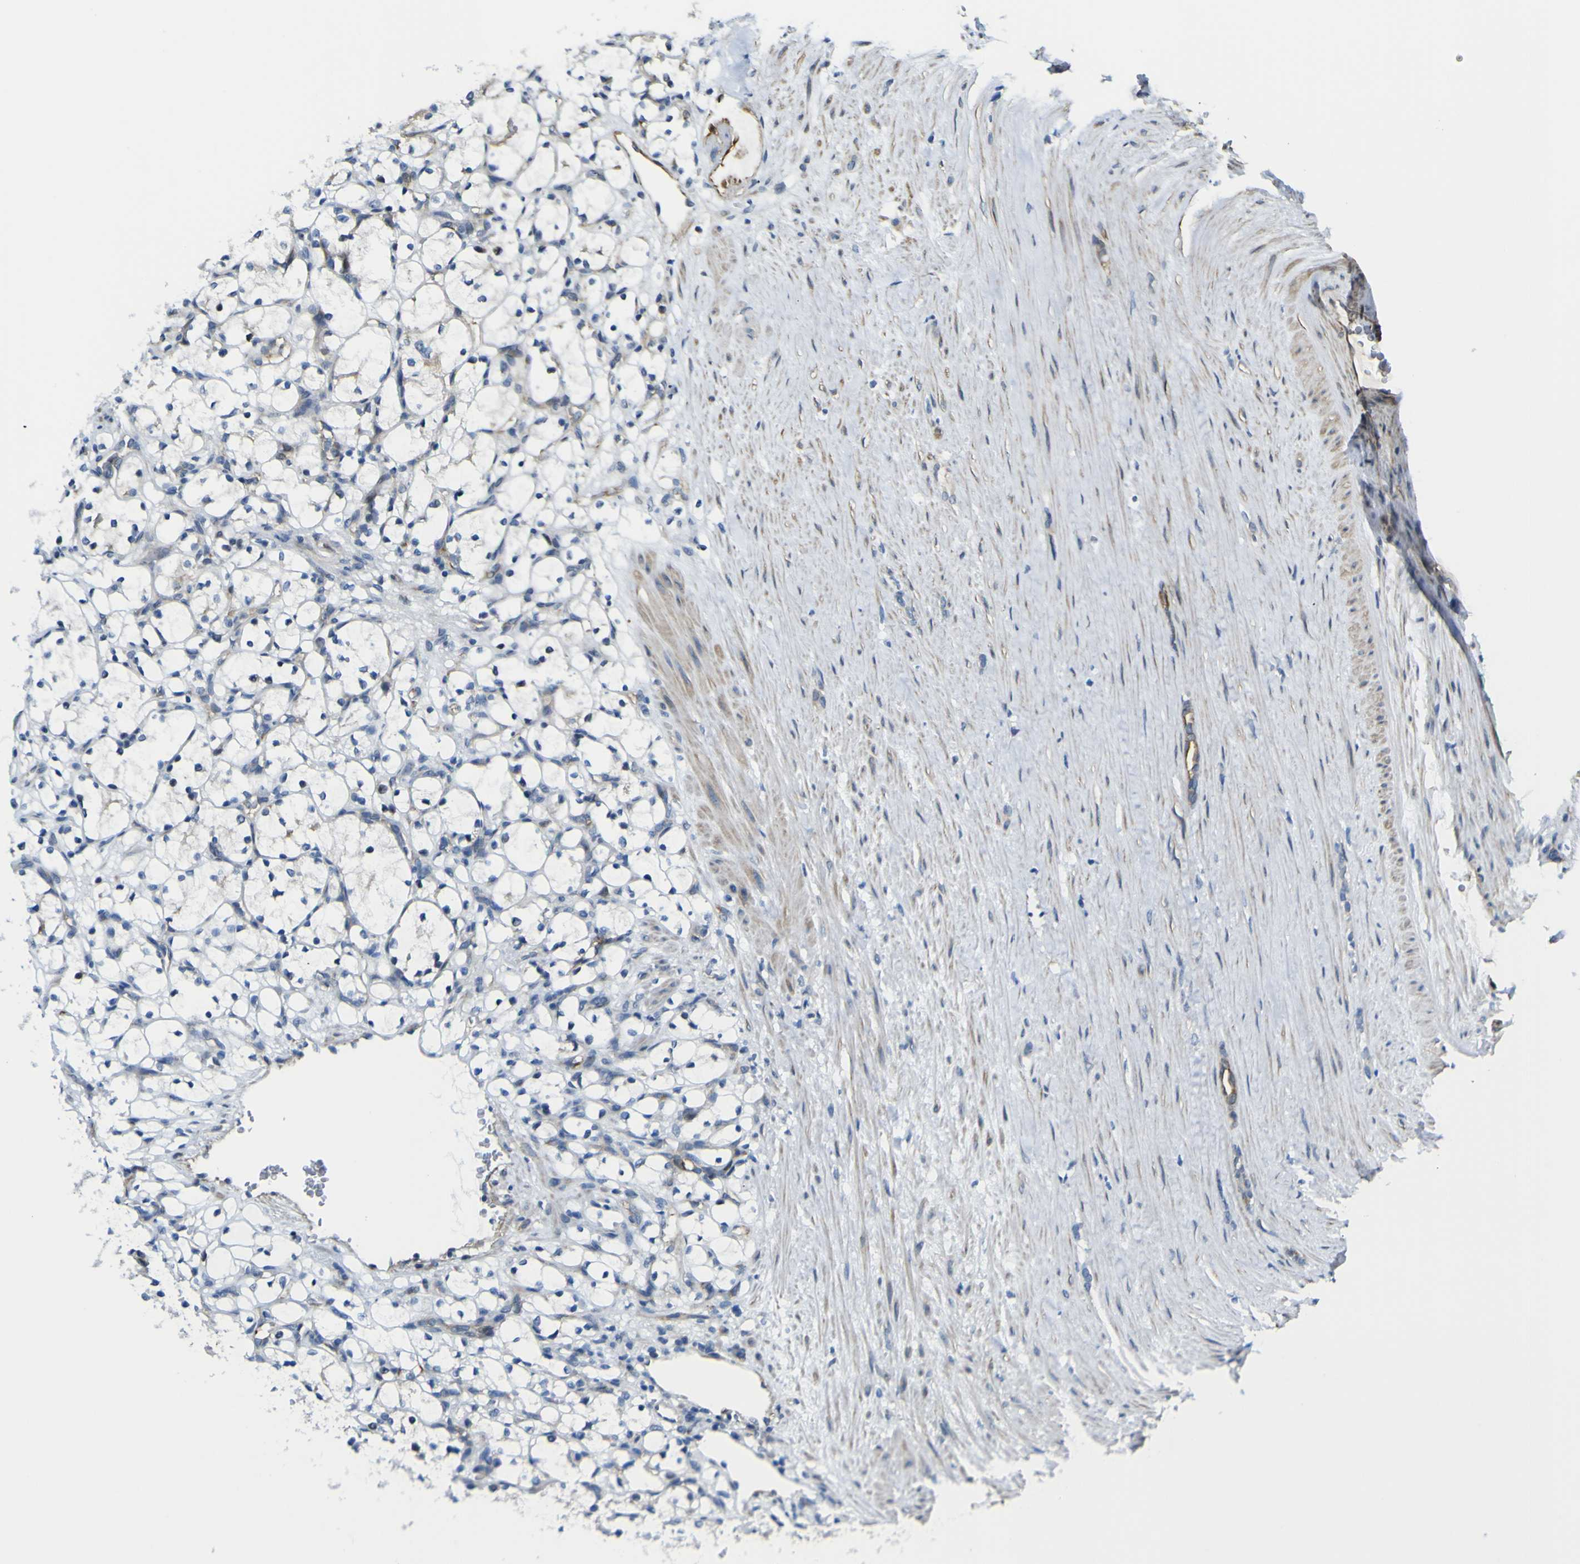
{"staining": {"intensity": "negative", "quantity": "none", "location": "none"}, "tissue": "renal cancer", "cell_type": "Tumor cells", "image_type": "cancer", "snomed": [{"axis": "morphology", "description": "Adenocarcinoma, NOS"}, {"axis": "topography", "description": "Kidney"}], "caption": "The IHC image has no significant staining in tumor cells of adenocarcinoma (renal) tissue. The staining is performed using DAB (3,3'-diaminobenzidine) brown chromogen with nuclei counter-stained in using hematoxylin.", "gene": "KDM7A", "patient": {"sex": "female", "age": 69}}